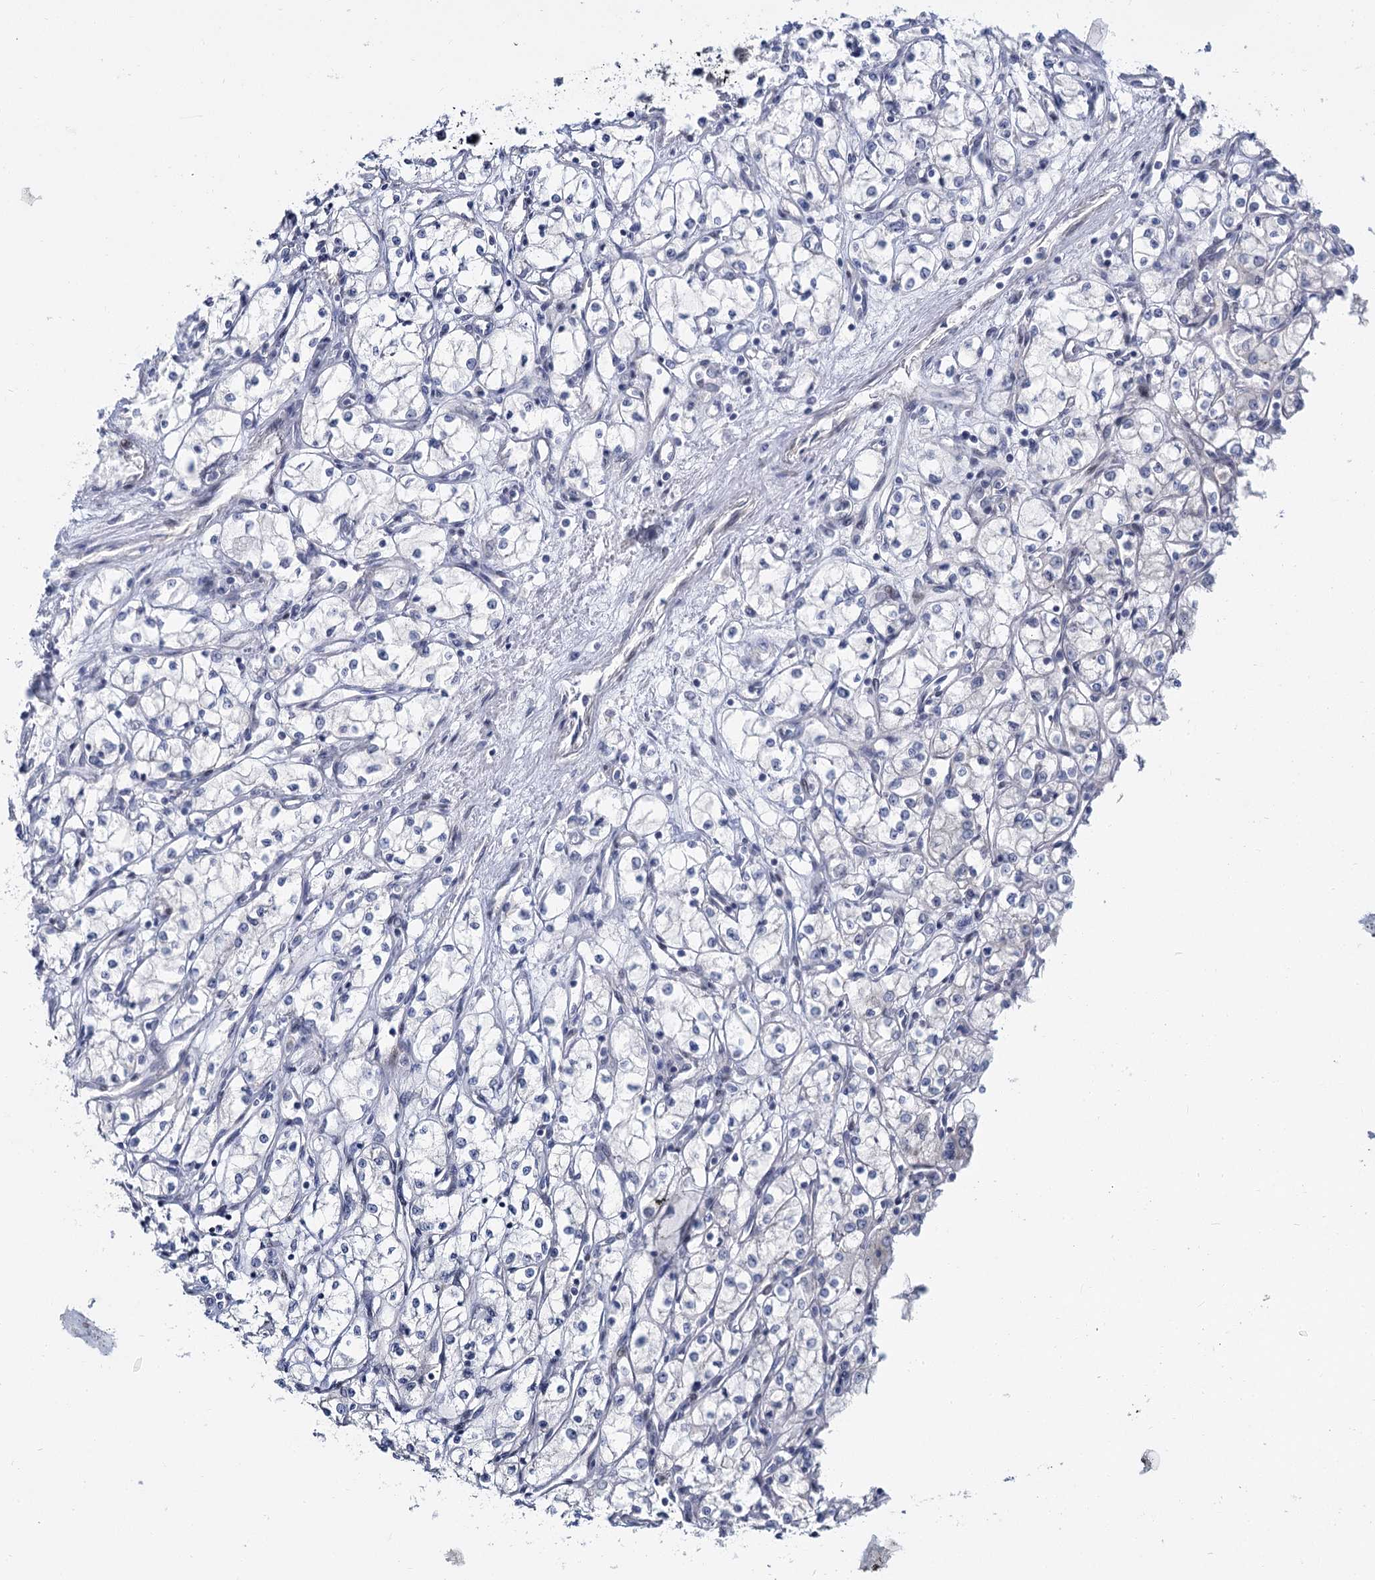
{"staining": {"intensity": "negative", "quantity": "none", "location": "none"}, "tissue": "renal cancer", "cell_type": "Tumor cells", "image_type": "cancer", "snomed": [{"axis": "morphology", "description": "Adenocarcinoma, NOS"}, {"axis": "topography", "description": "Kidney"}], "caption": "Image shows no protein staining in tumor cells of renal adenocarcinoma tissue.", "gene": "ACRBP", "patient": {"sex": "male", "age": 59}}